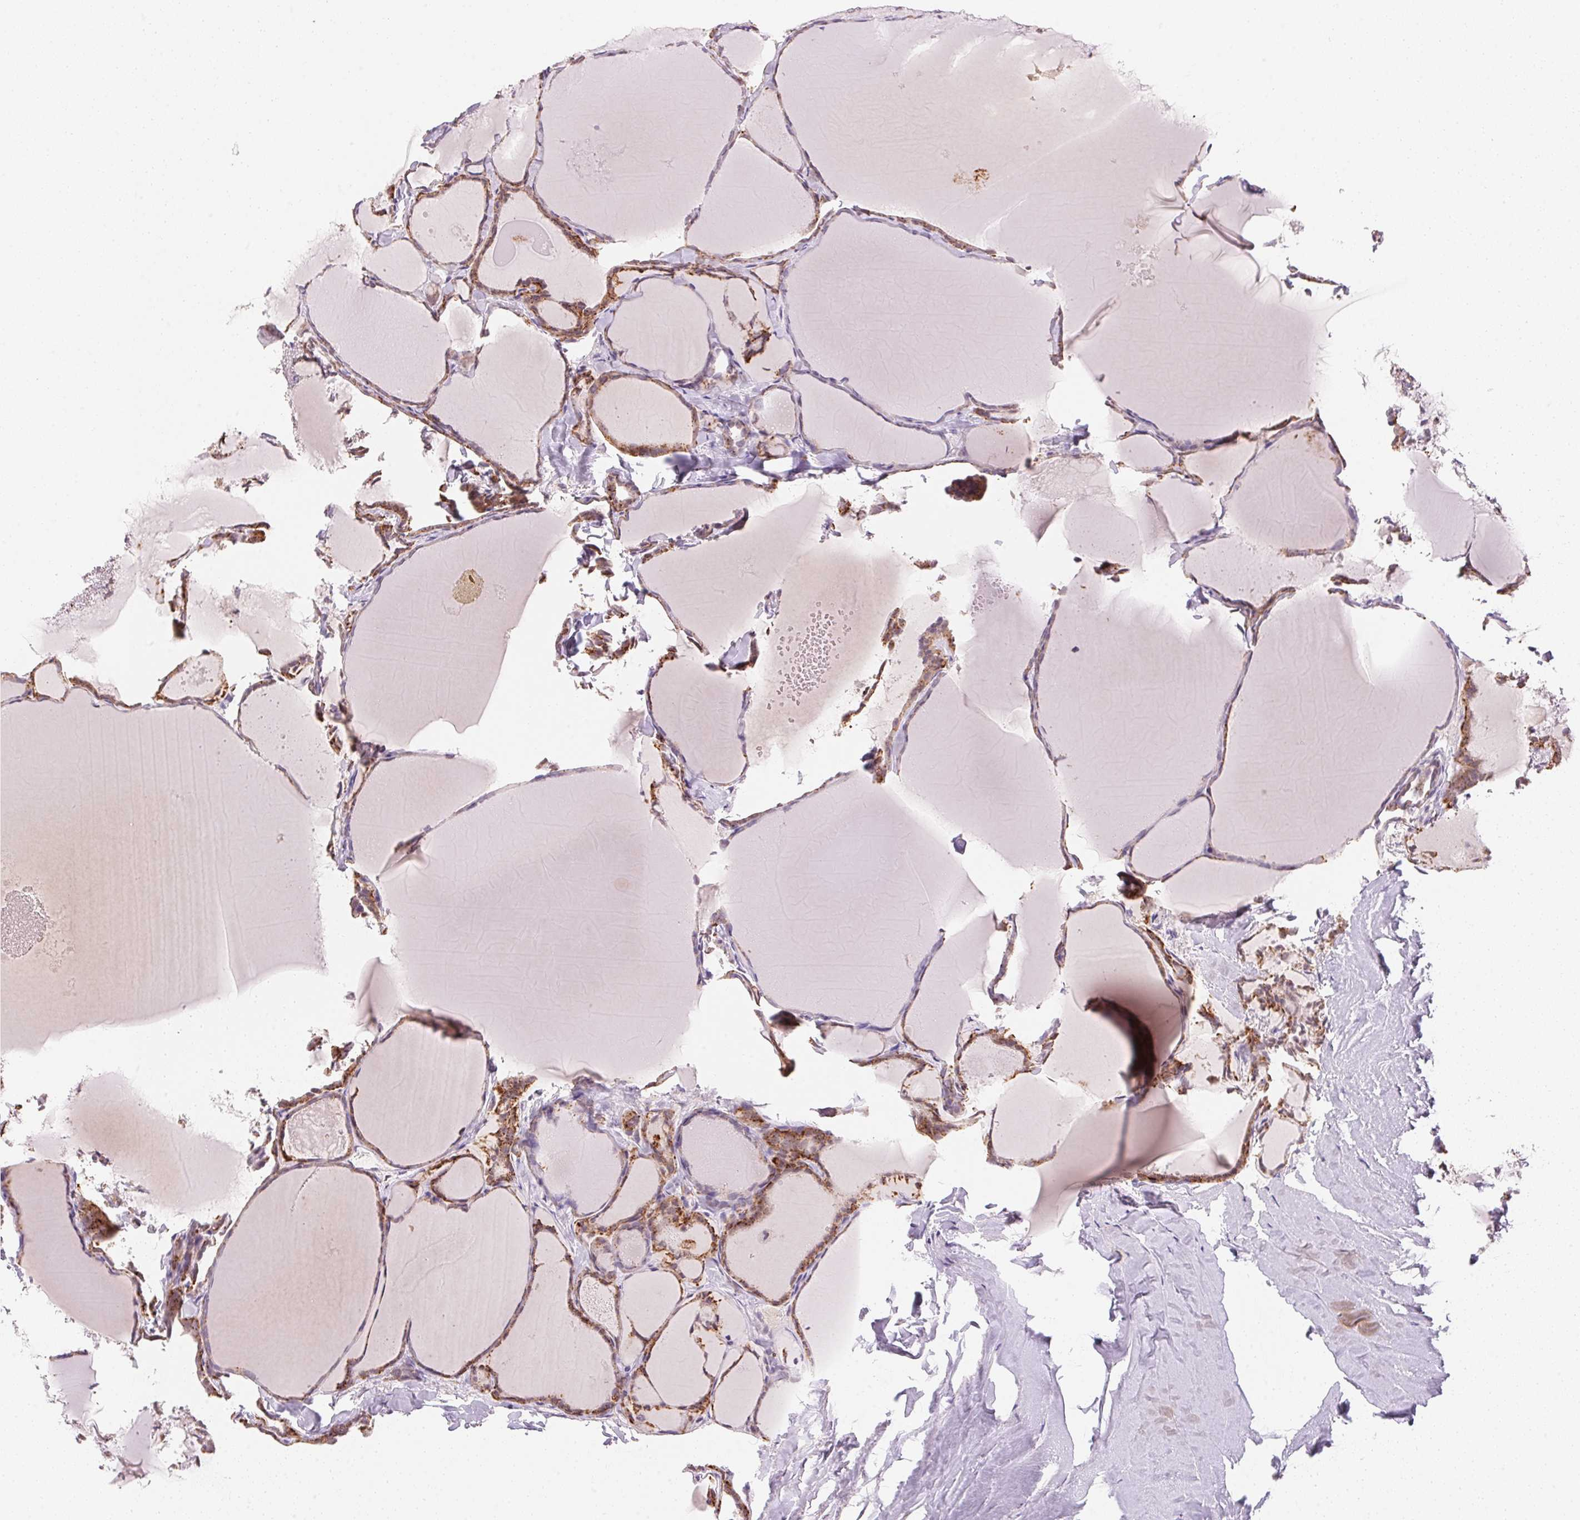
{"staining": {"intensity": "strong", "quantity": "25%-75%", "location": "cytoplasmic/membranous"}, "tissue": "thyroid cancer", "cell_type": "Tumor cells", "image_type": "cancer", "snomed": [{"axis": "morphology", "description": "Papillary adenocarcinoma, NOS"}, {"axis": "topography", "description": "Thyroid gland"}], "caption": "A brown stain highlights strong cytoplasmic/membranous positivity of a protein in papillary adenocarcinoma (thyroid) tumor cells.", "gene": "FNDC4", "patient": {"sex": "female", "age": 46}}